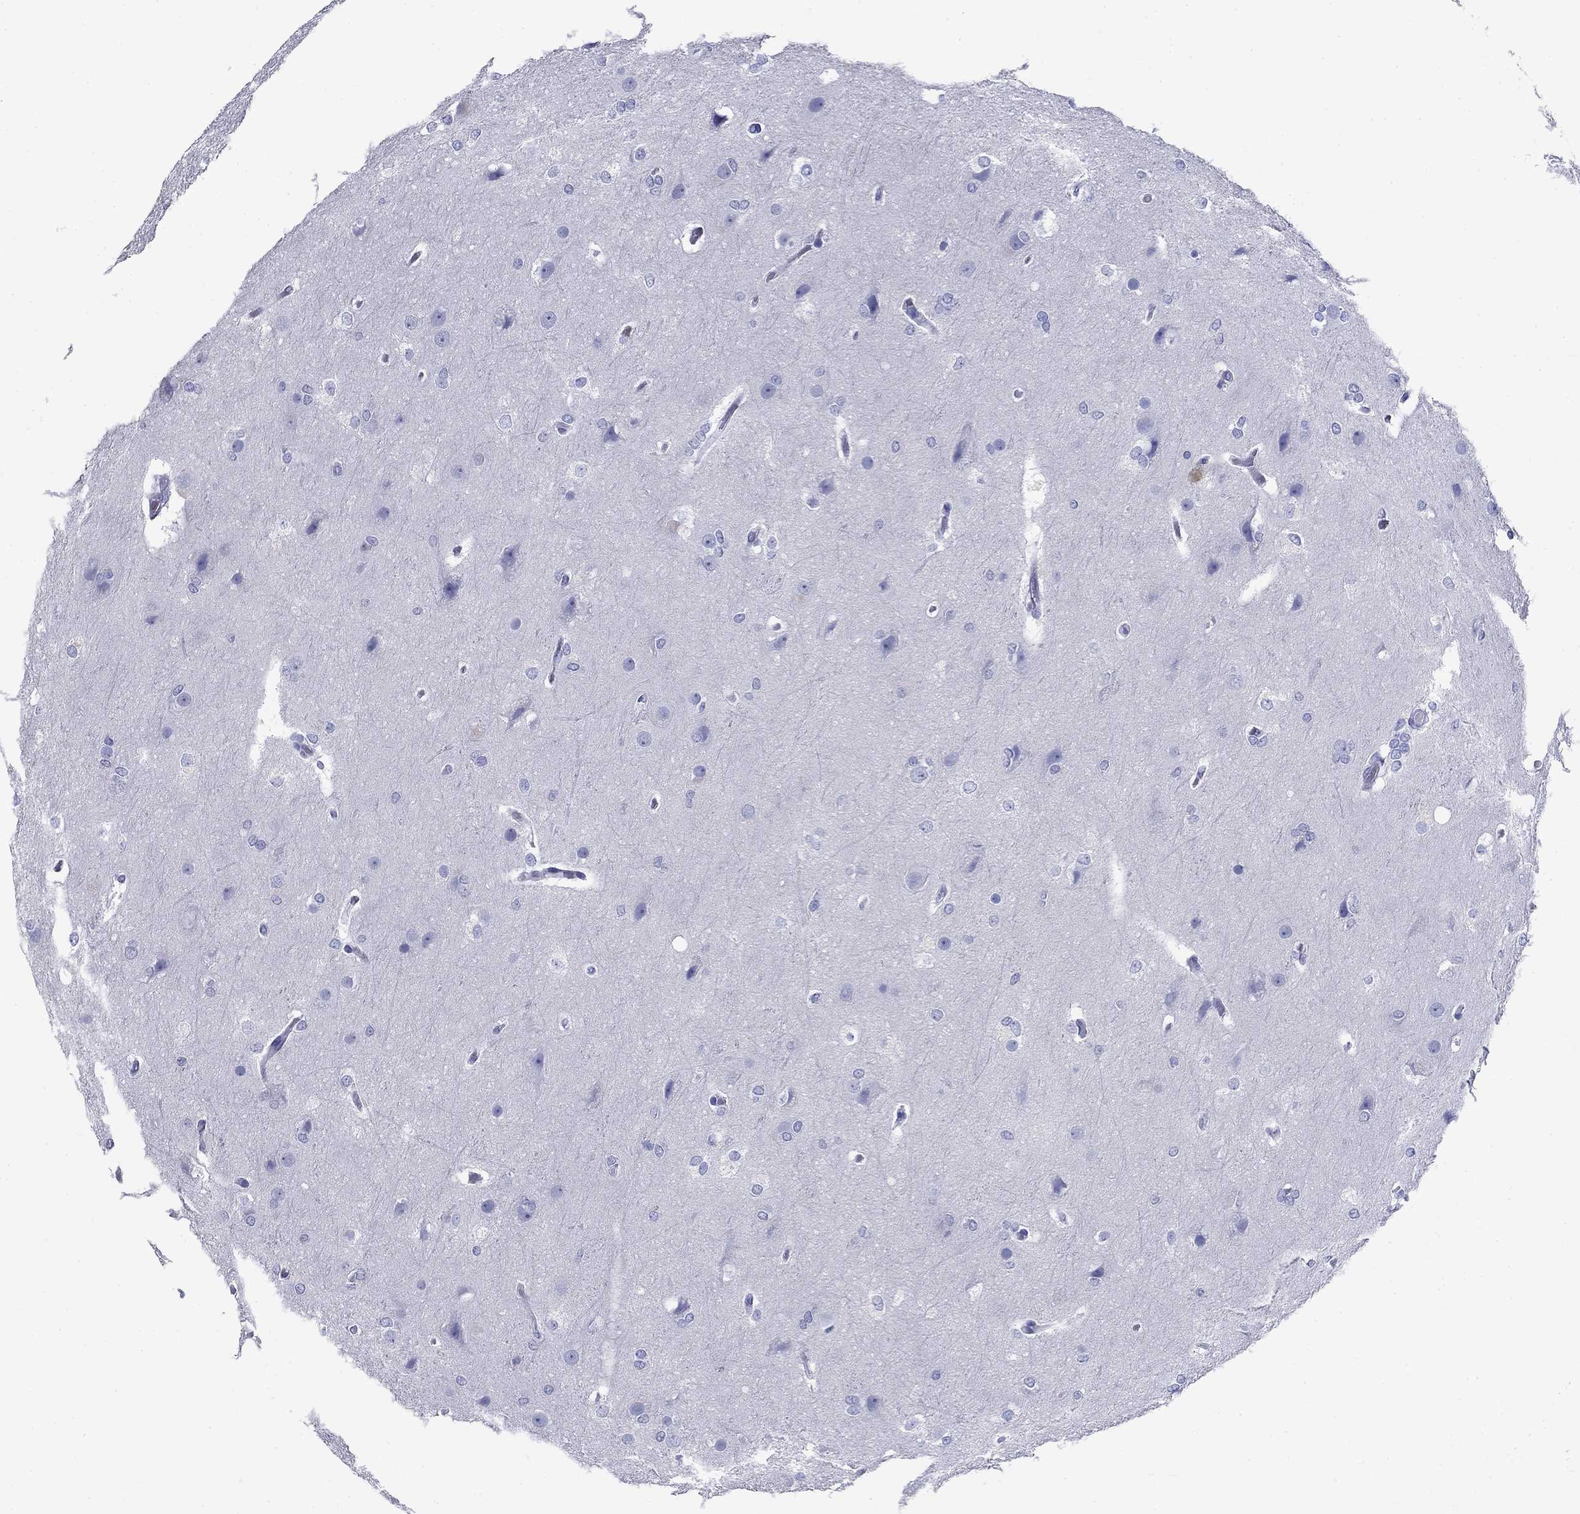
{"staining": {"intensity": "negative", "quantity": "none", "location": "none"}, "tissue": "glioma", "cell_type": "Tumor cells", "image_type": "cancer", "snomed": [{"axis": "morphology", "description": "Glioma, malignant, High grade"}, {"axis": "topography", "description": "Brain"}], "caption": "This is an IHC image of human malignant high-grade glioma. There is no staining in tumor cells.", "gene": "CD40LG", "patient": {"sex": "female", "age": 61}}